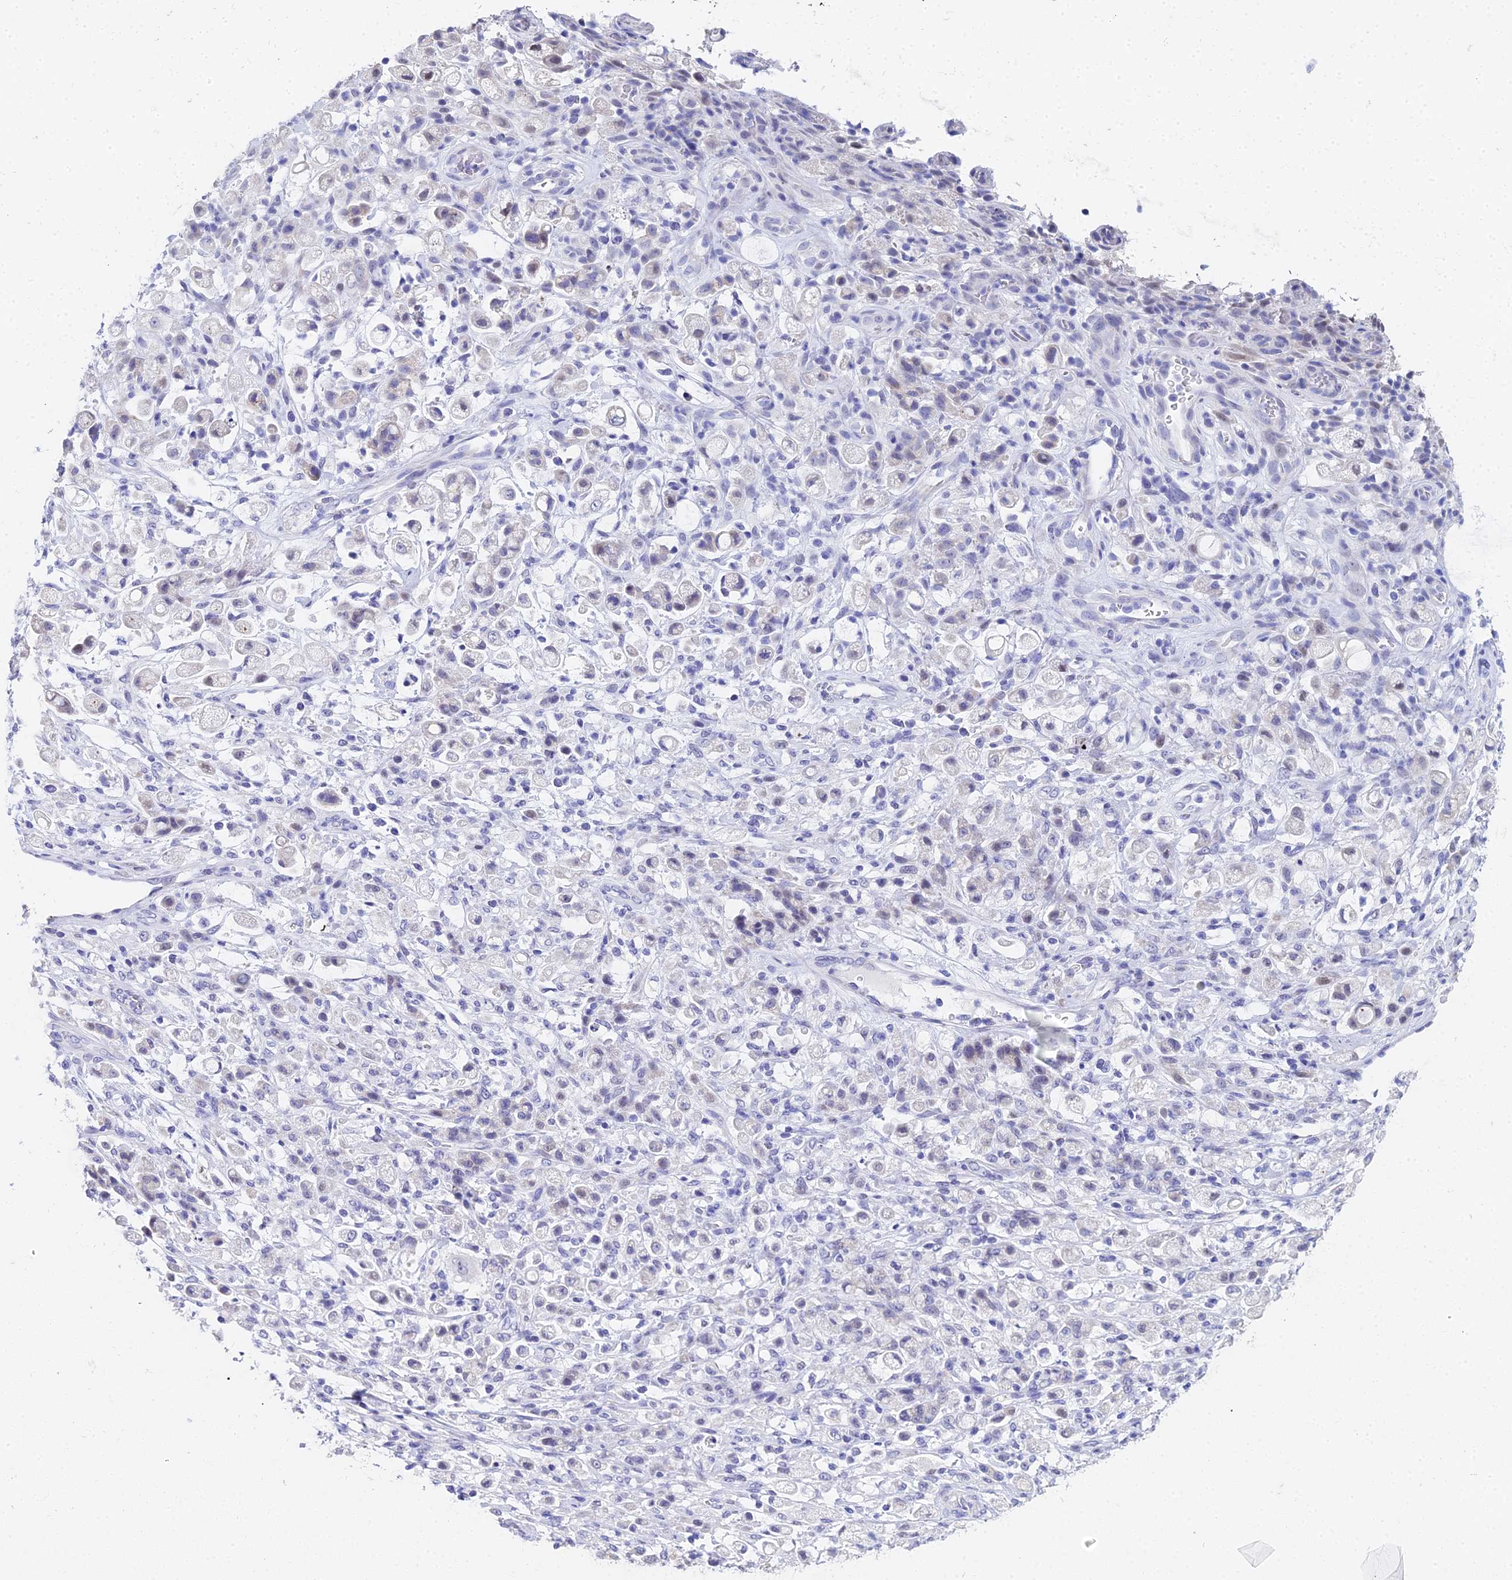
{"staining": {"intensity": "negative", "quantity": "none", "location": "none"}, "tissue": "stomach cancer", "cell_type": "Tumor cells", "image_type": "cancer", "snomed": [{"axis": "morphology", "description": "Adenocarcinoma, NOS"}, {"axis": "topography", "description": "Stomach"}], "caption": "Immunohistochemistry (IHC) of adenocarcinoma (stomach) displays no positivity in tumor cells.", "gene": "OCM", "patient": {"sex": "female", "age": 60}}